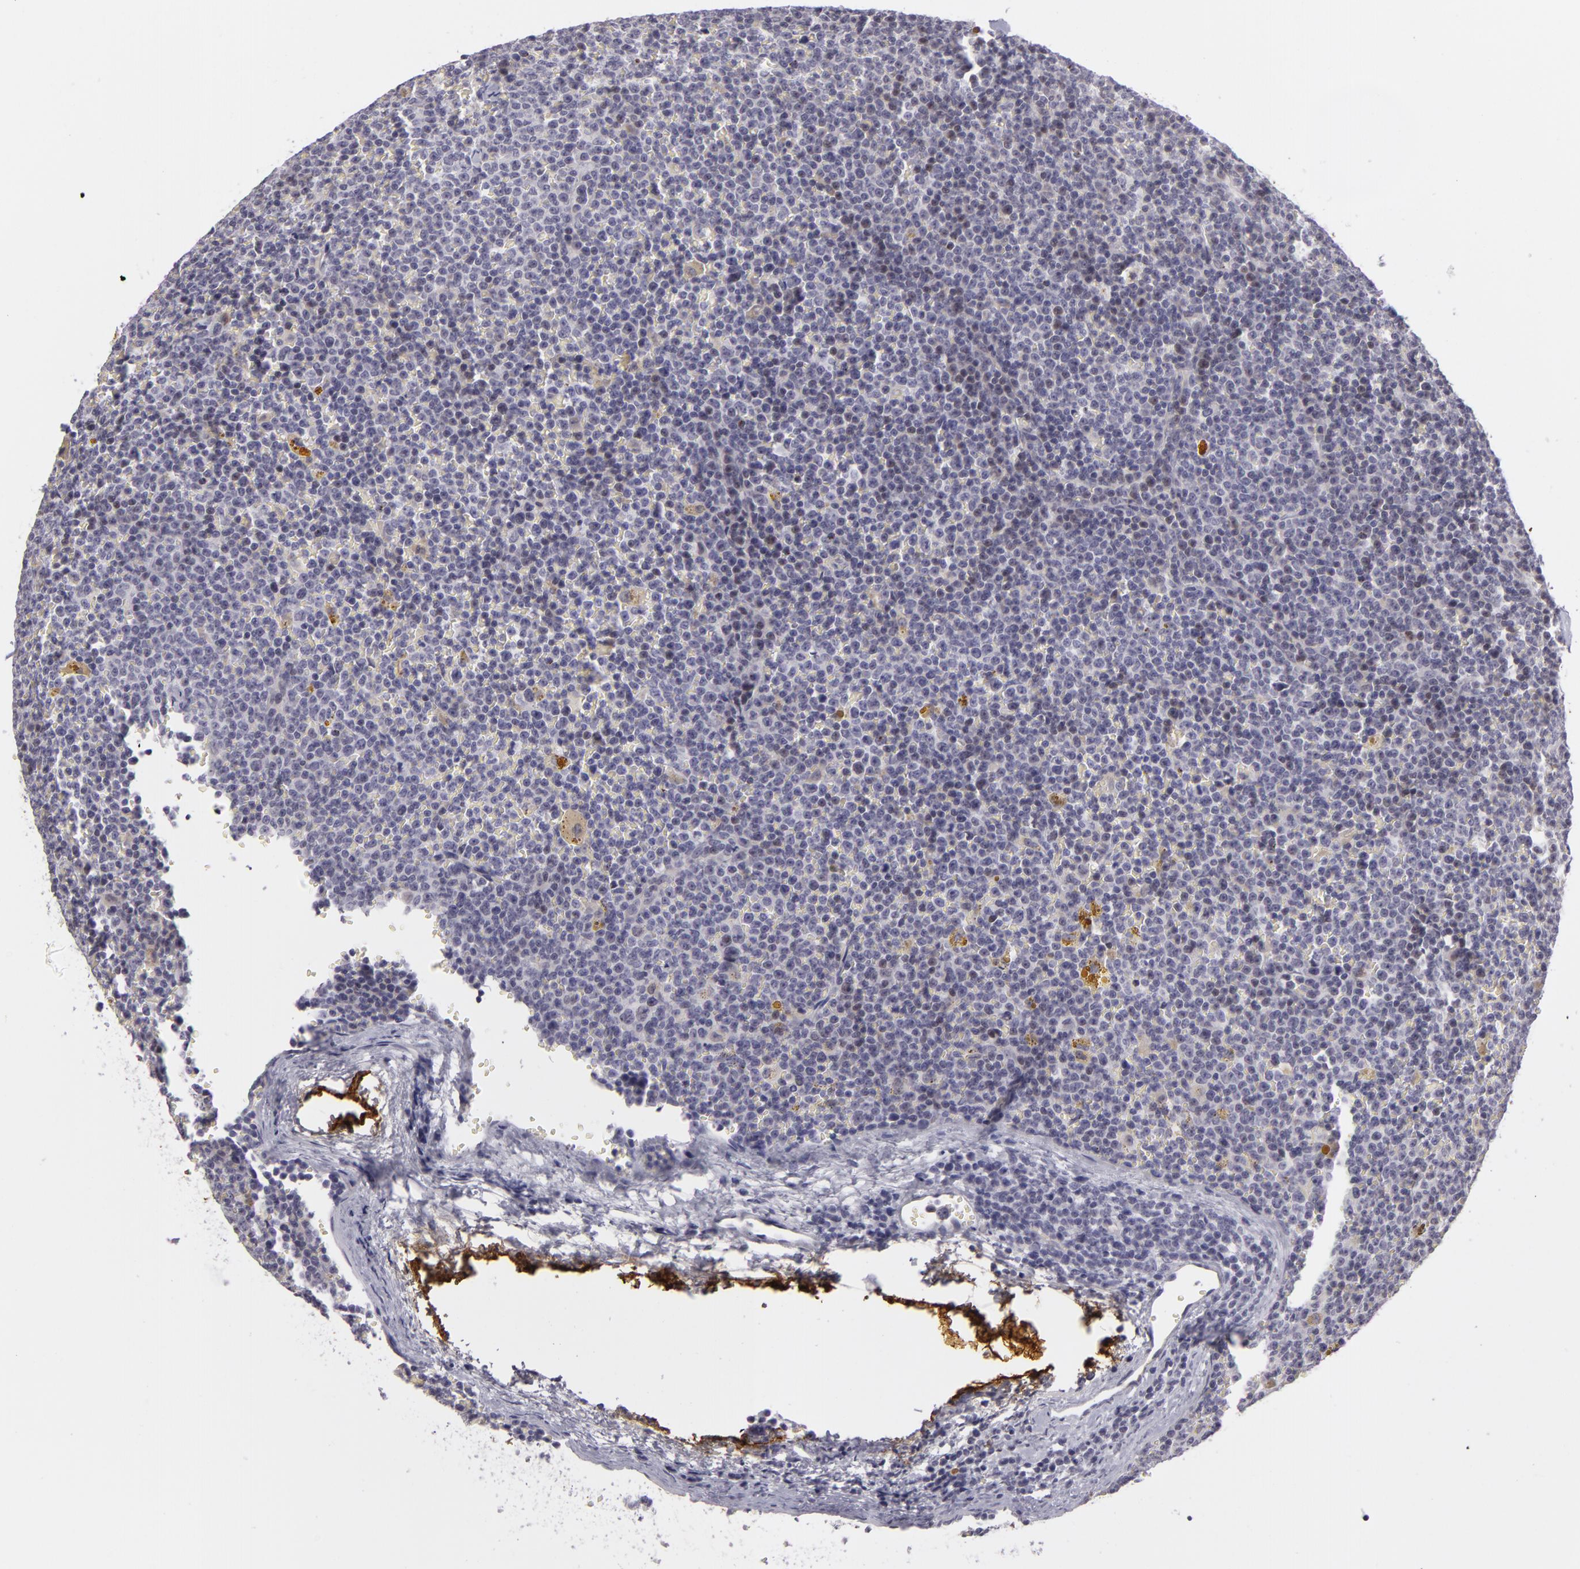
{"staining": {"intensity": "negative", "quantity": "none", "location": "none"}, "tissue": "lymphoma", "cell_type": "Tumor cells", "image_type": "cancer", "snomed": [{"axis": "morphology", "description": "Malignant lymphoma, non-Hodgkin's type, Low grade"}, {"axis": "topography", "description": "Lymph node"}], "caption": "High power microscopy image of an immunohistochemistry (IHC) photomicrograph of lymphoma, revealing no significant expression in tumor cells. (DAB immunohistochemistry (IHC) visualized using brightfield microscopy, high magnification).", "gene": "CTNNB1", "patient": {"sex": "male", "age": 50}}